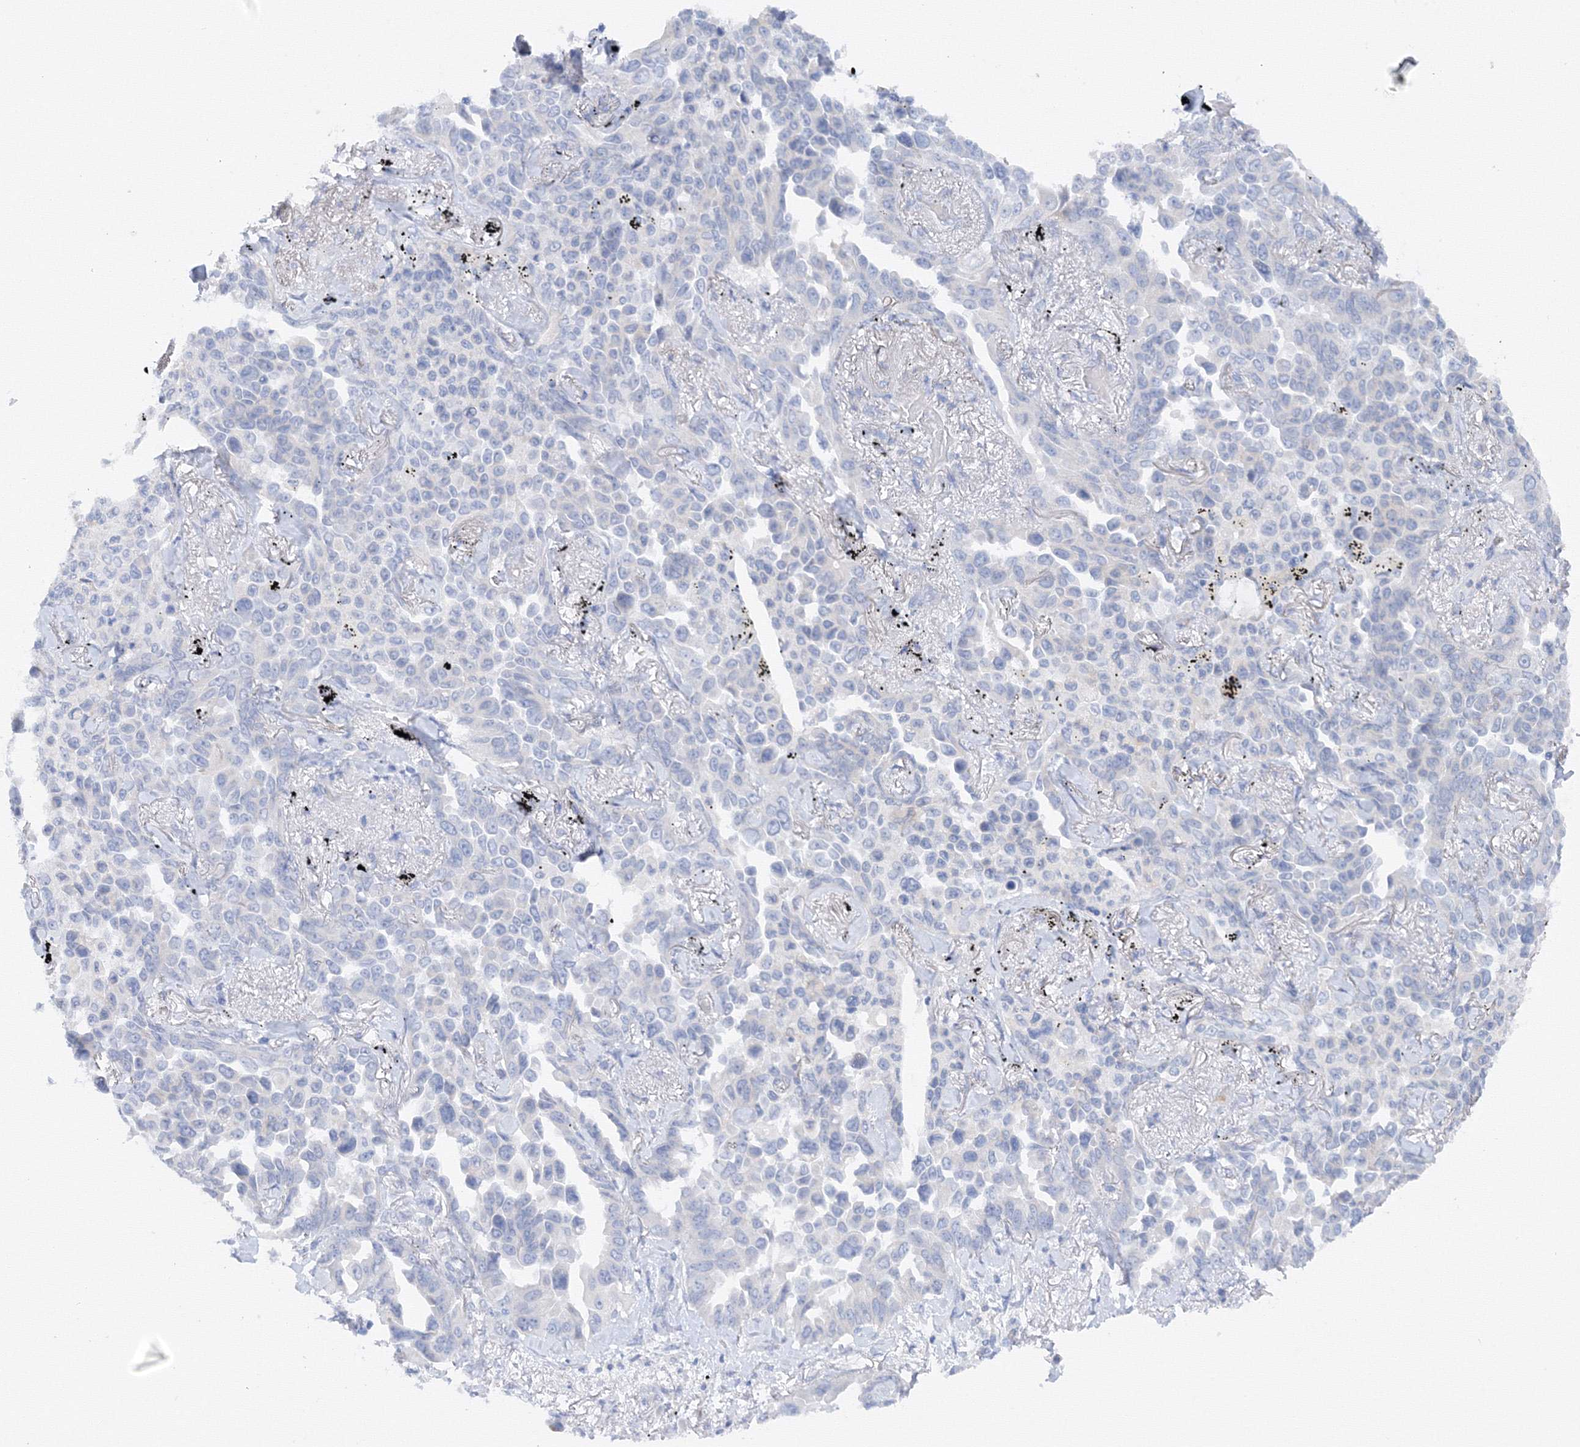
{"staining": {"intensity": "negative", "quantity": "none", "location": "none"}, "tissue": "lung cancer", "cell_type": "Tumor cells", "image_type": "cancer", "snomed": [{"axis": "morphology", "description": "Adenocarcinoma, NOS"}, {"axis": "topography", "description": "Lung"}], "caption": "Immunohistochemistry histopathology image of human adenocarcinoma (lung) stained for a protein (brown), which shows no positivity in tumor cells. (DAB immunohistochemistry visualized using brightfield microscopy, high magnification).", "gene": "TAMM41", "patient": {"sex": "female", "age": 67}}